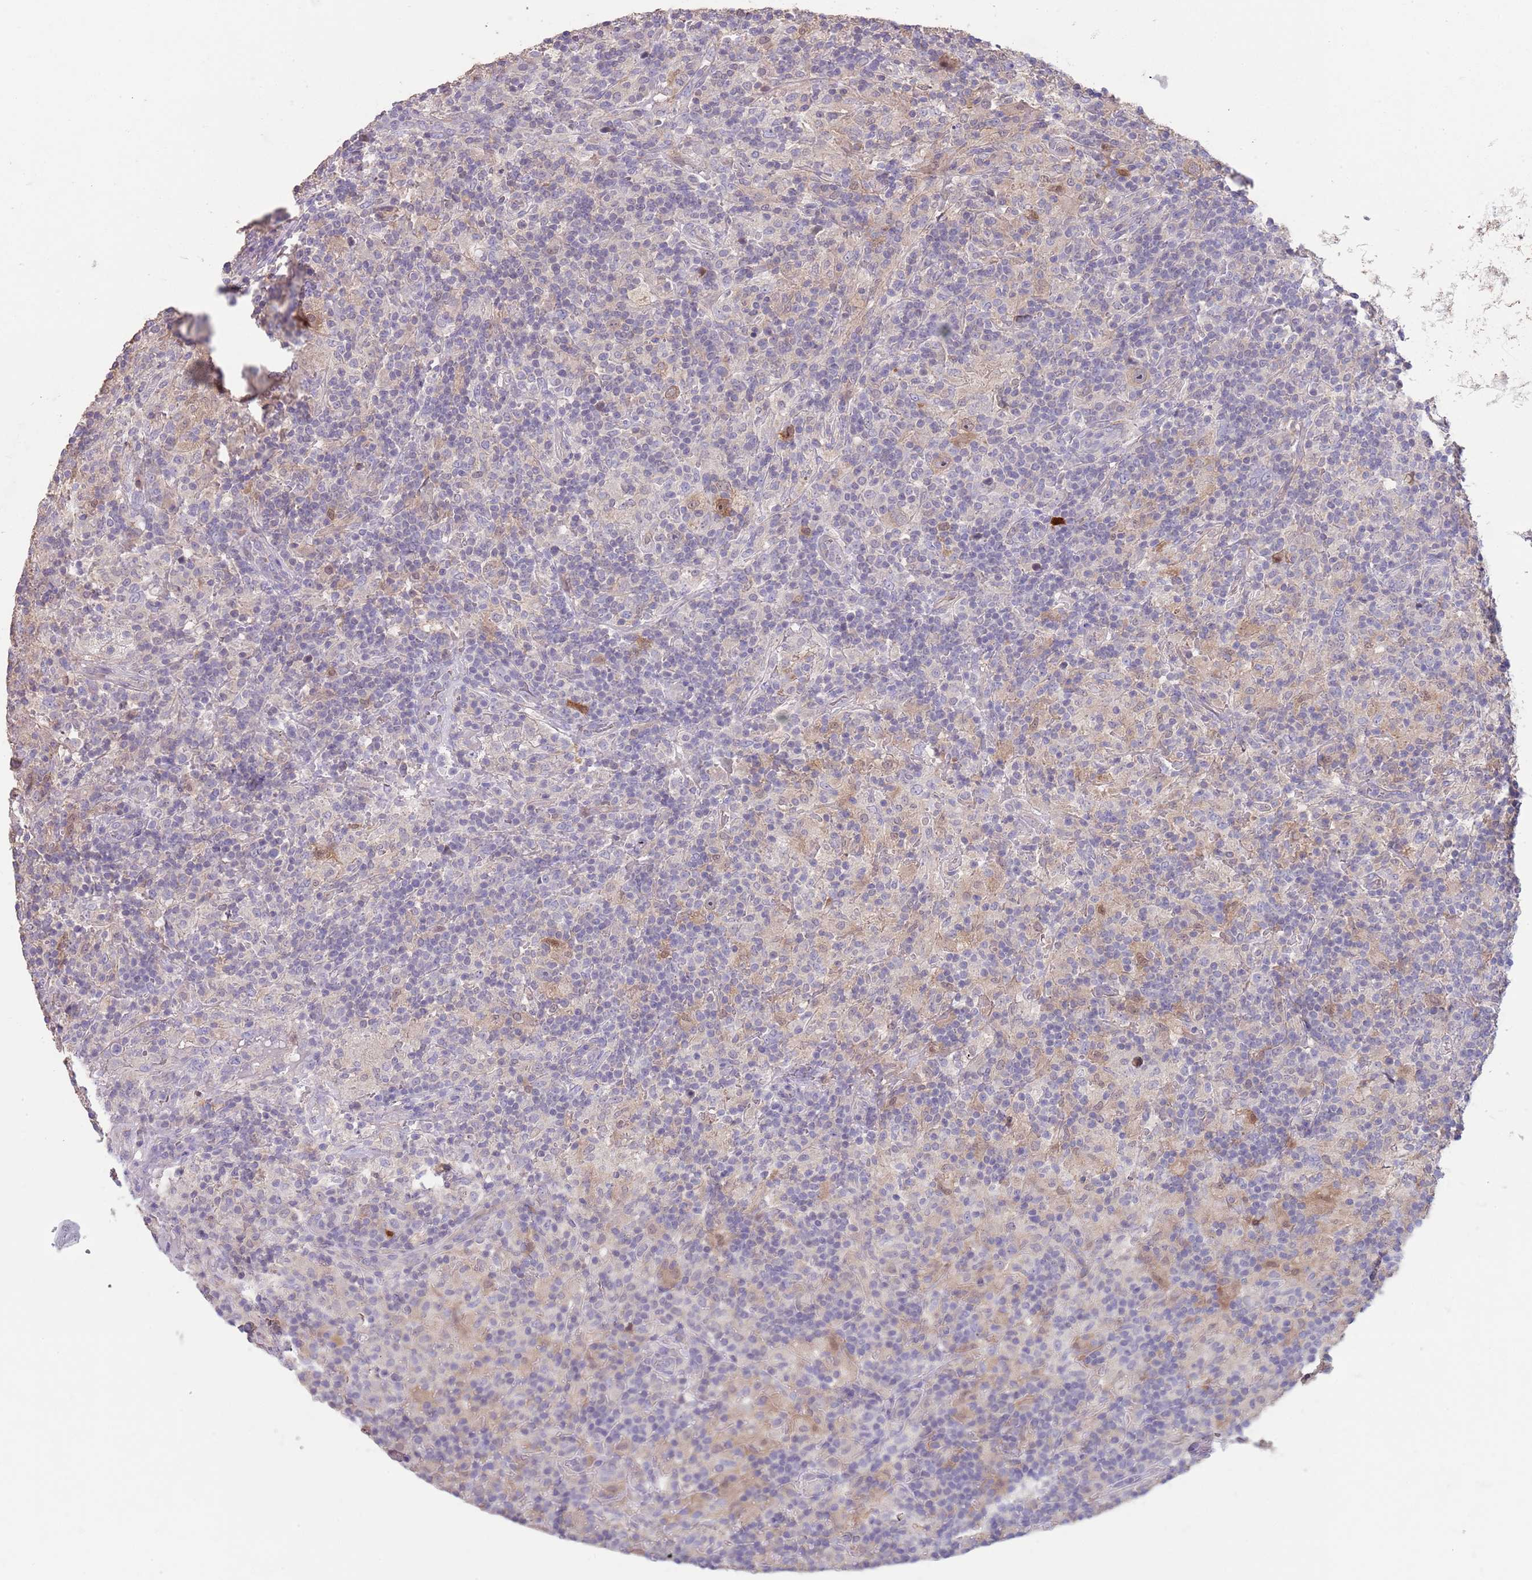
{"staining": {"intensity": "negative", "quantity": "none", "location": "none"}, "tissue": "lymphoma", "cell_type": "Tumor cells", "image_type": "cancer", "snomed": [{"axis": "morphology", "description": "Hodgkin's disease, NOS"}, {"axis": "topography", "description": "Lymph node"}], "caption": "The IHC micrograph has no significant expression in tumor cells of lymphoma tissue.", "gene": "ZNF14", "patient": {"sex": "male", "age": 70}}